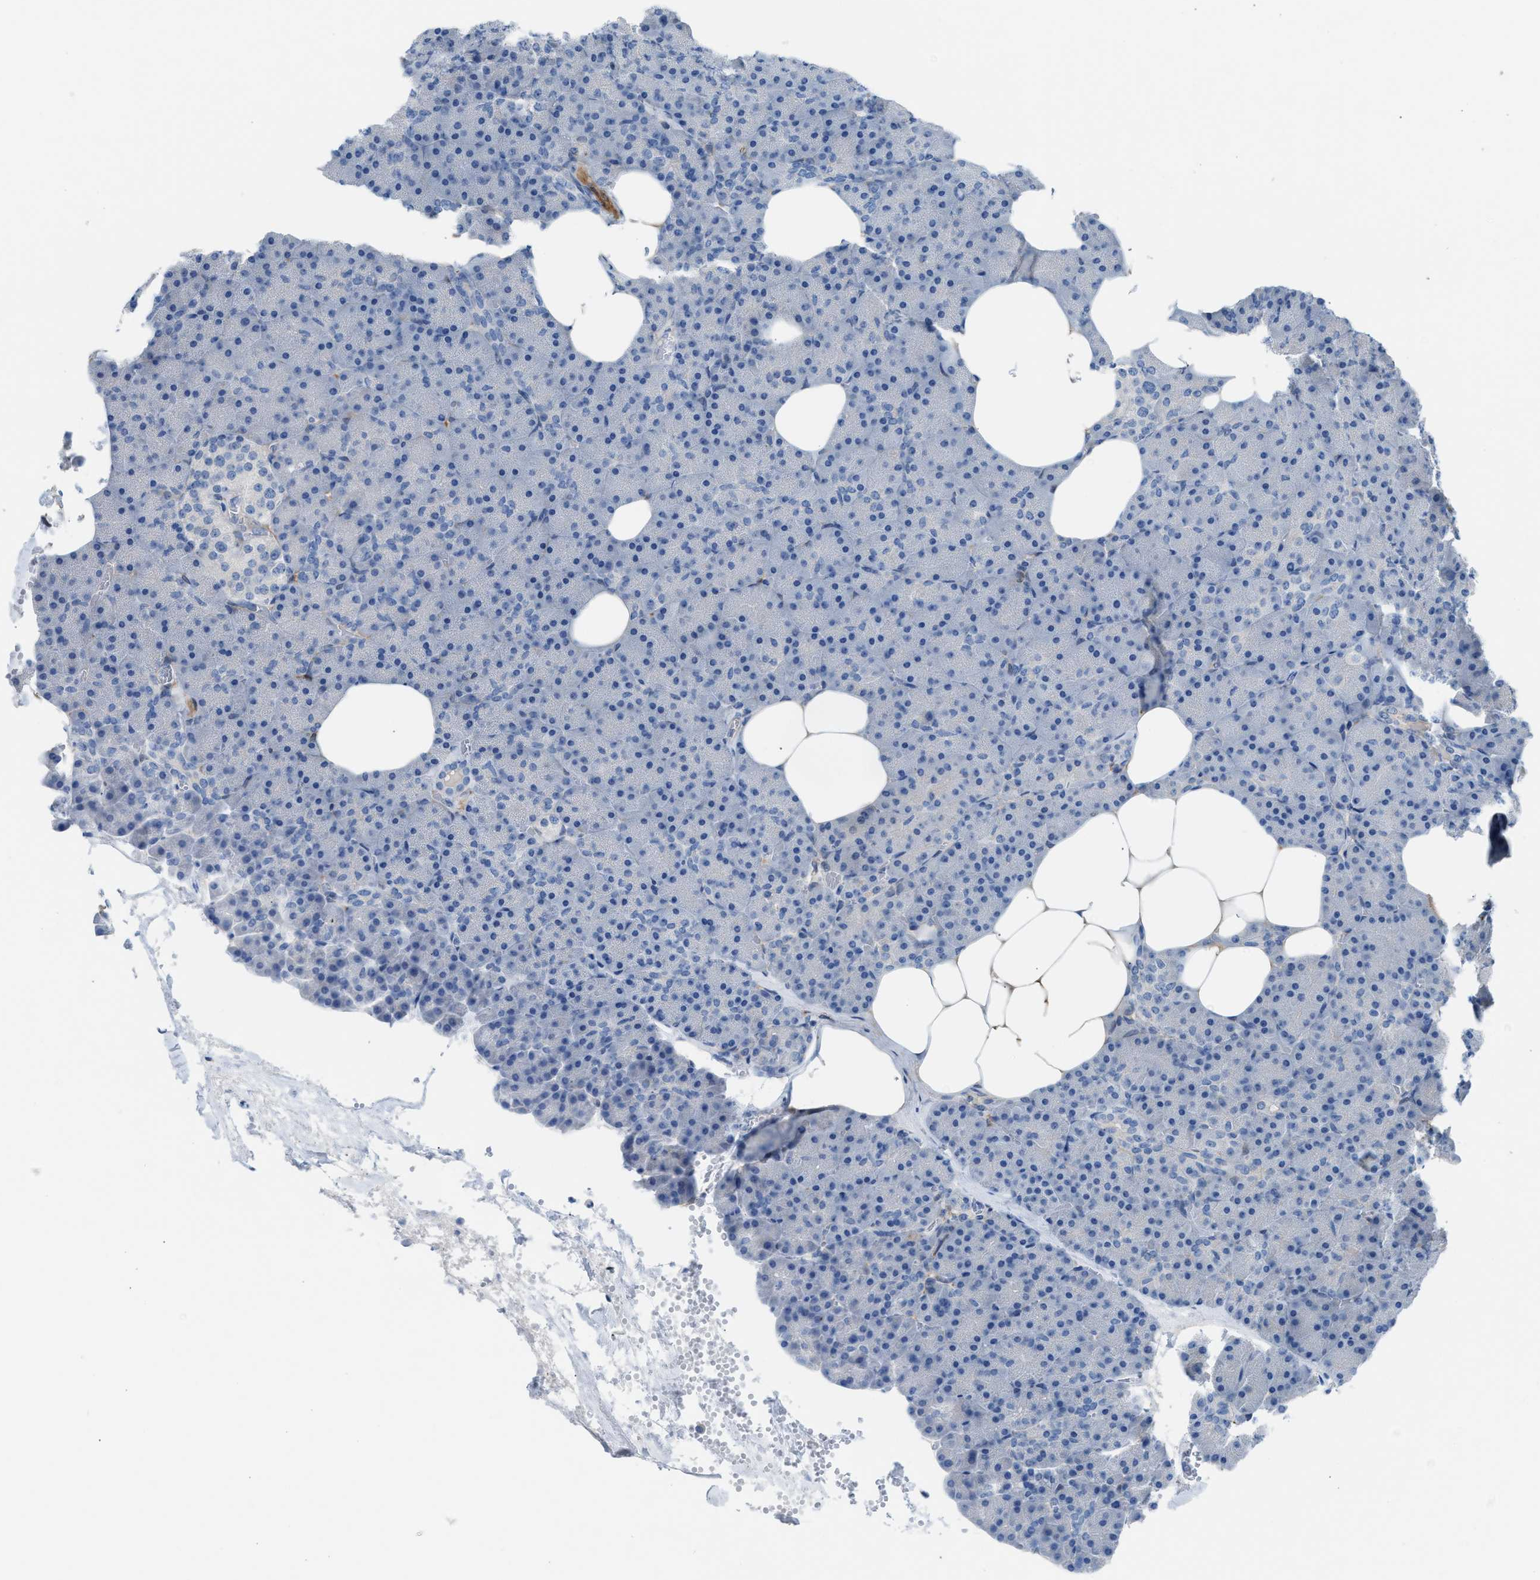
{"staining": {"intensity": "negative", "quantity": "none", "location": "none"}, "tissue": "pancreas", "cell_type": "Exocrine glandular cells", "image_type": "normal", "snomed": [{"axis": "morphology", "description": "Normal tissue, NOS"}, {"axis": "morphology", "description": "Carcinoid, malignant, NOS"}, {"axis": "topography", "description": "Pancreas"}], "caption": "Immunohistochemistry of benign human pancreas displays no positivity in exocrine glandular cells. (DAB (3,3'-diaminobenzidine) immunohistochemistry (IHC), high magnification).", "gene": "ASPA", "patient": {"sex": "female", "age": 35}}